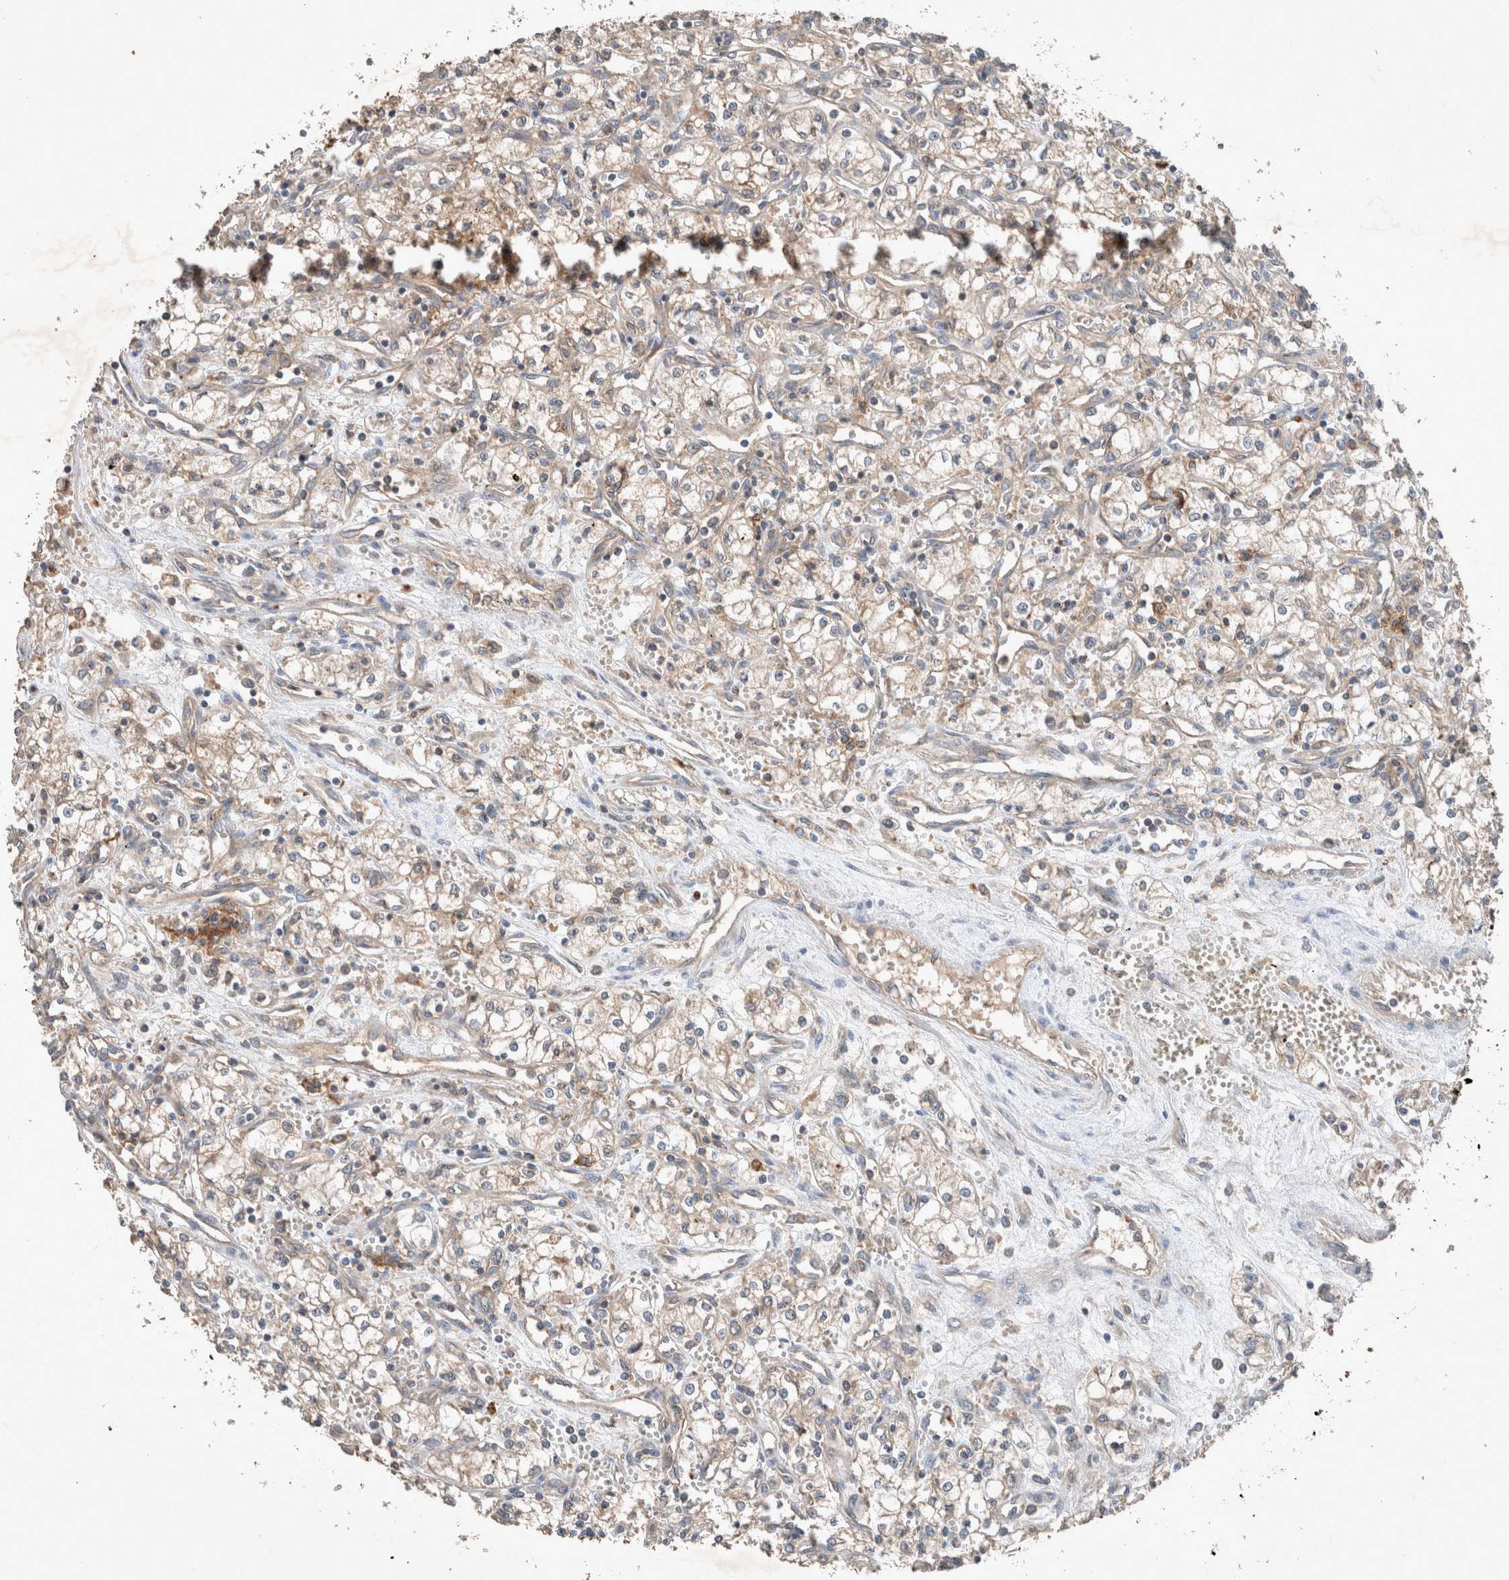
{"staining": {"intensity": "weak", "quantity": ">75%", "location": "cytoplasmic/membranous"}, "tissue": "renal cancer", "cell_type": "Tumor cells", "image_type": "cancer", "snomed": [{"axis": "morphology", "description": "Adenocarcinoma, NOS"}, {"axis": "topography", "description": "Kidney"}], "caption": "Renal cancer (adenocarcinoma) stained with a brown dye reveals weak cytoplasmic/membranous positive positivity in about >75% of tumor cells.", "gene": "UGCG", "patient": {"sex": "male", "age": 59}}